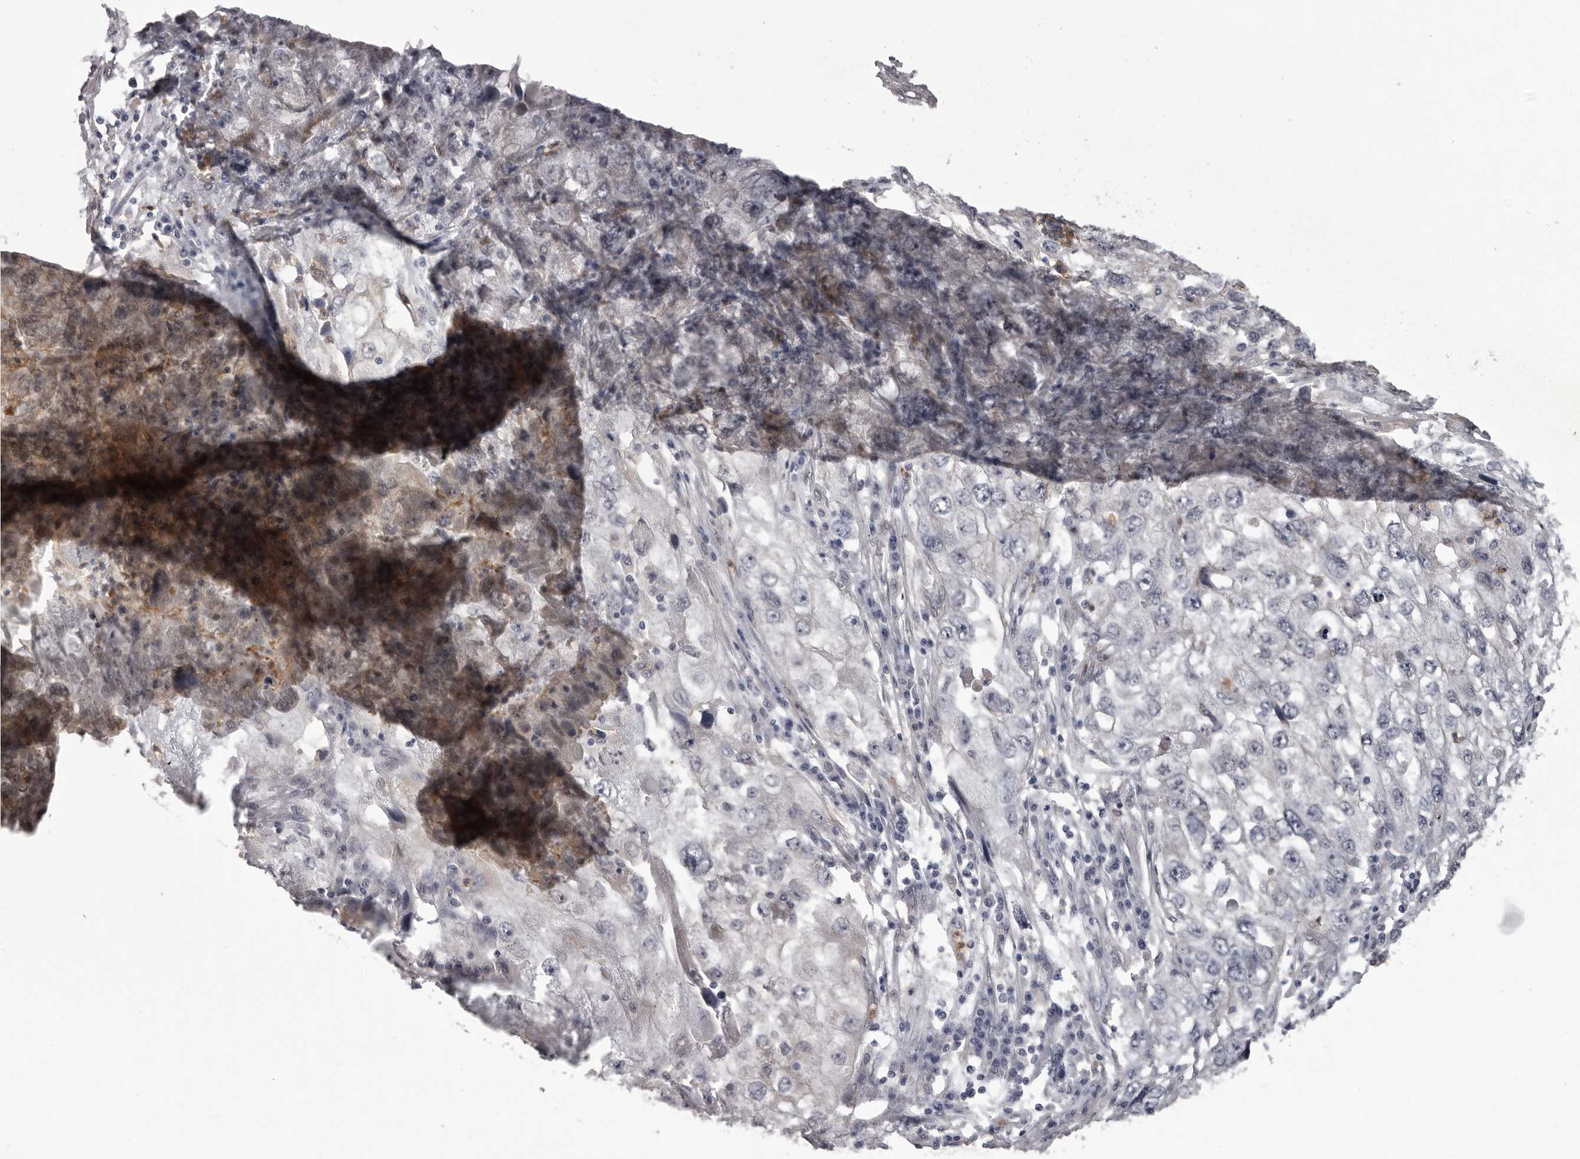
{"staining": {"intensity": "negative", "quantity": "none", "location": "none"}, "tissue": "endometrial cancer", "cell_type": "Tumor cells", "image_type": "cancer", "snomed": [{"axis": "morphology", "description": "Adenocarcinoma, NOS"}, {"axis": "topography", "description": "Endometrium"}], "caption": "This is a micrograph of immunohistochemistry (IHC) staining of adenocarcinoma (endometrial), which shows no staining in tumor cells. The staining was performed using DAB (3,3'-diaminobenzidine) to visualize the protein expression in brown, while the nuclei were stained in blue with hematoxylin (Magnification: 20x).", "gene": "RNF2", "patient": {"sex": "female", "age": 49}}